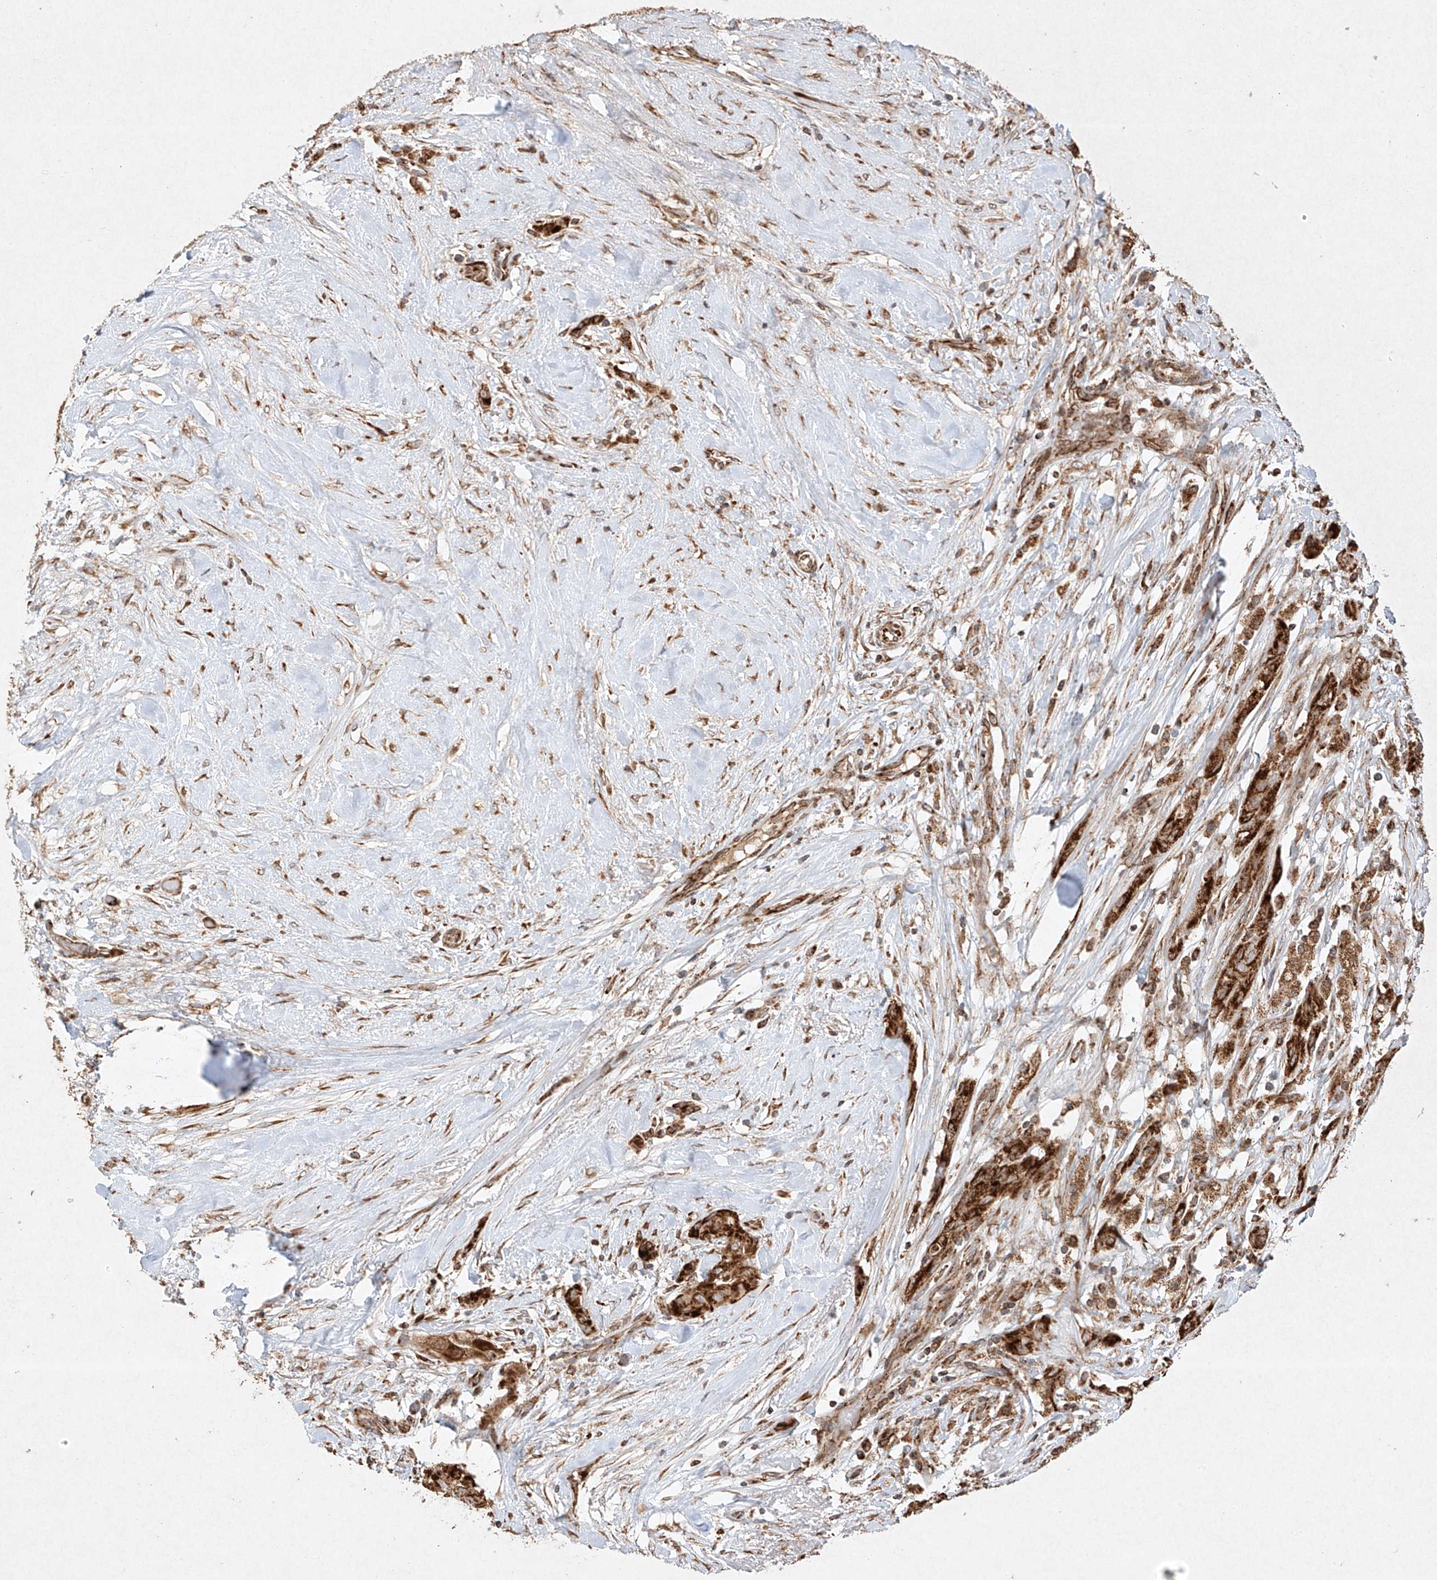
{"staining": {"intensity": "strong", "quantity": ">75%", "location": "cytoplasmic/membranous"}, "tissue": "thyroid cancer", "cell_type": "Tumor cells", "image_type": "cancer", "snomed": [{"axis": "morphology", "description": "Papillary adenocarcinoma, NOS"}, {"axis": "topography", "description": "Thyroid gland"}], "caption": "A brown stain labels strong cytoplasmic/membranous expression of a protein in human thyroid papillary adenocarcinoma tumor cells.", "gene": "SEMA3B", "patient": {"sex": "female", "age": 59}}